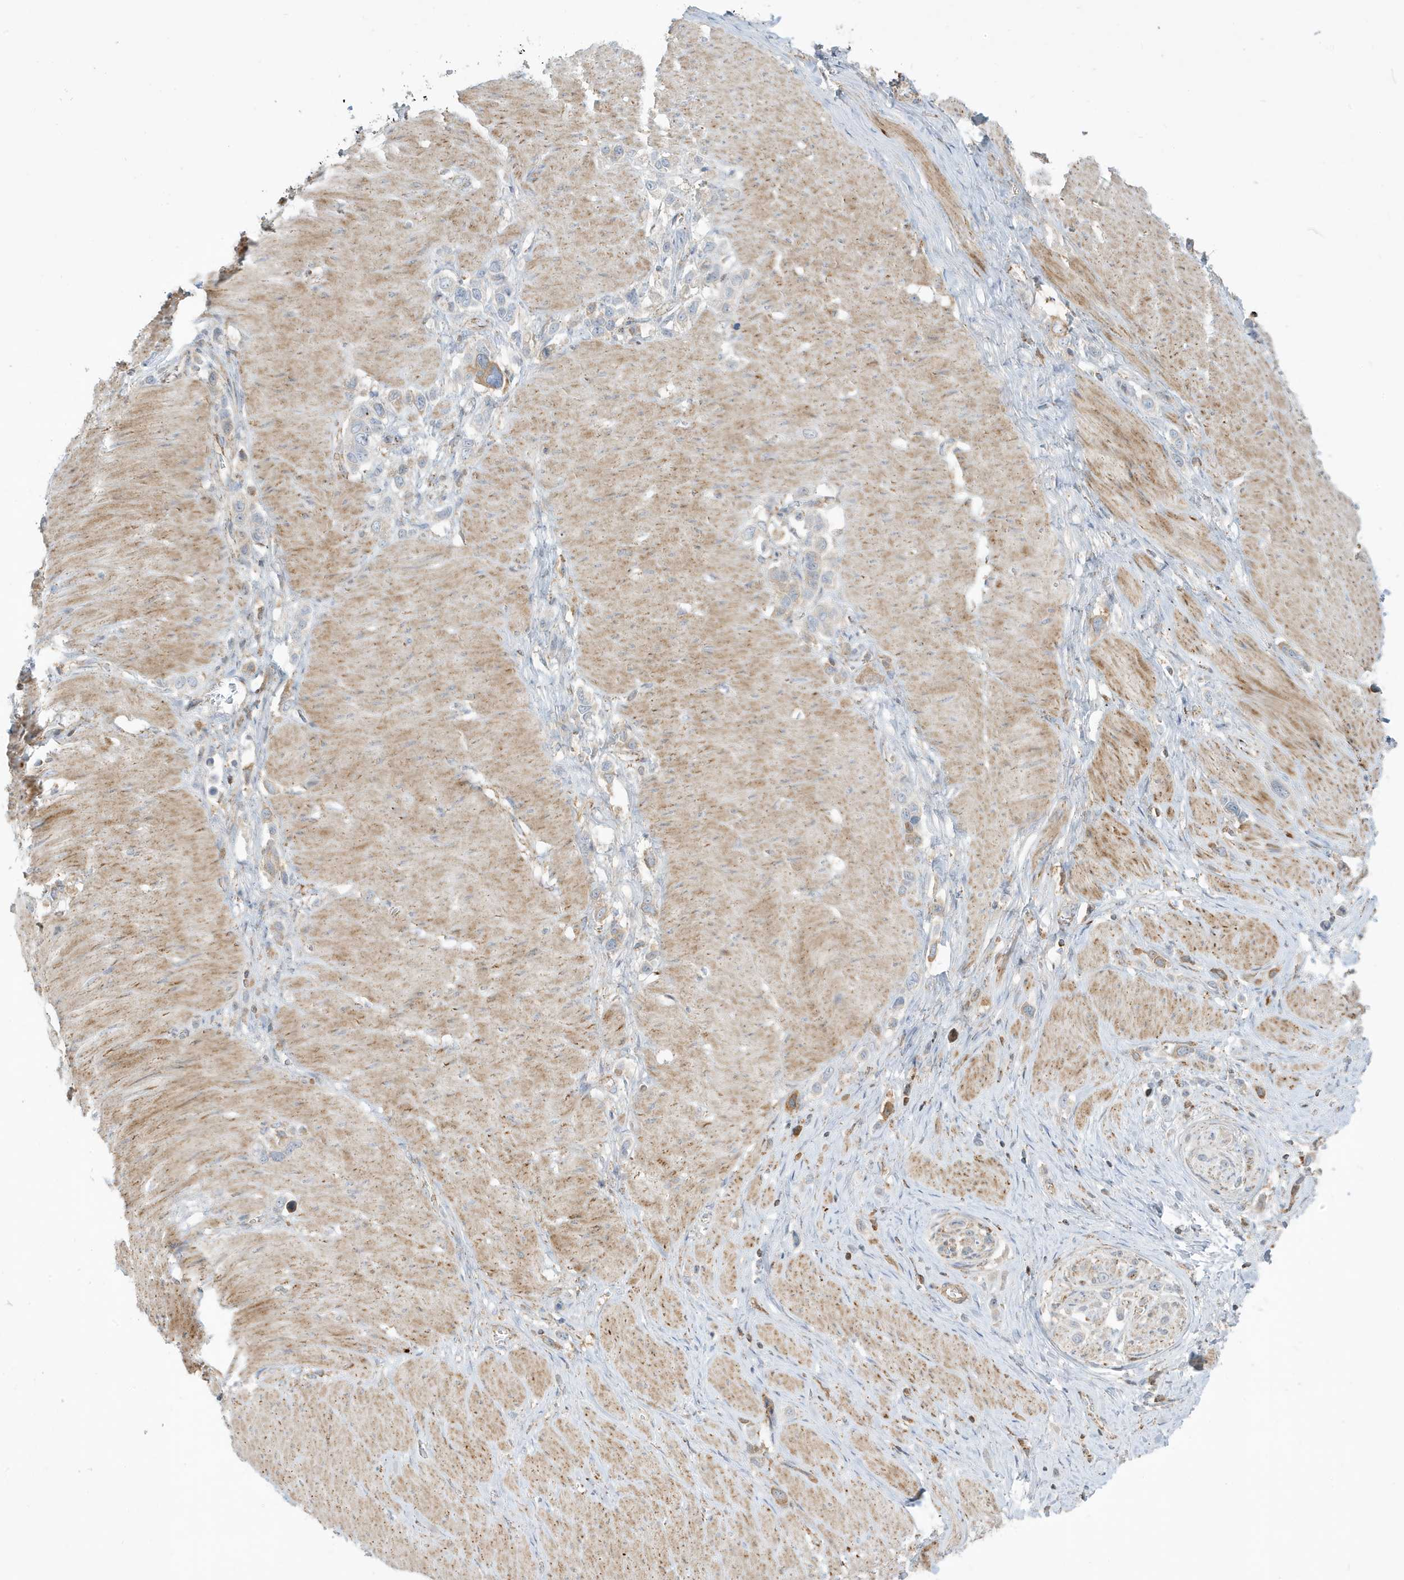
{"staining": {"intensity": "moderate", "quantity": "<25%", "location": "cytoplasmic/membranous"}, "tissue": "stomach cancer", "cell_type": "Tumor cells", "image_type": "cancer", "snomed": [{"axis": "morphology", "description": "Normal tissue, NOS"}, {"axis": "morphology", "description": "Adenocarcinoma, NOS"}, {"axis": "topography", "description": "Stomach, upper"}, {"axis": "topography", "description": "Stomach"}], "caption": "A brown stain shows moderate cytoplasmic/membranous positivity of a protein in adenocarcinoma (stomach) tumor cells.", "gene": "IFT57", "patient": {"sex": "female", "age": 65}}